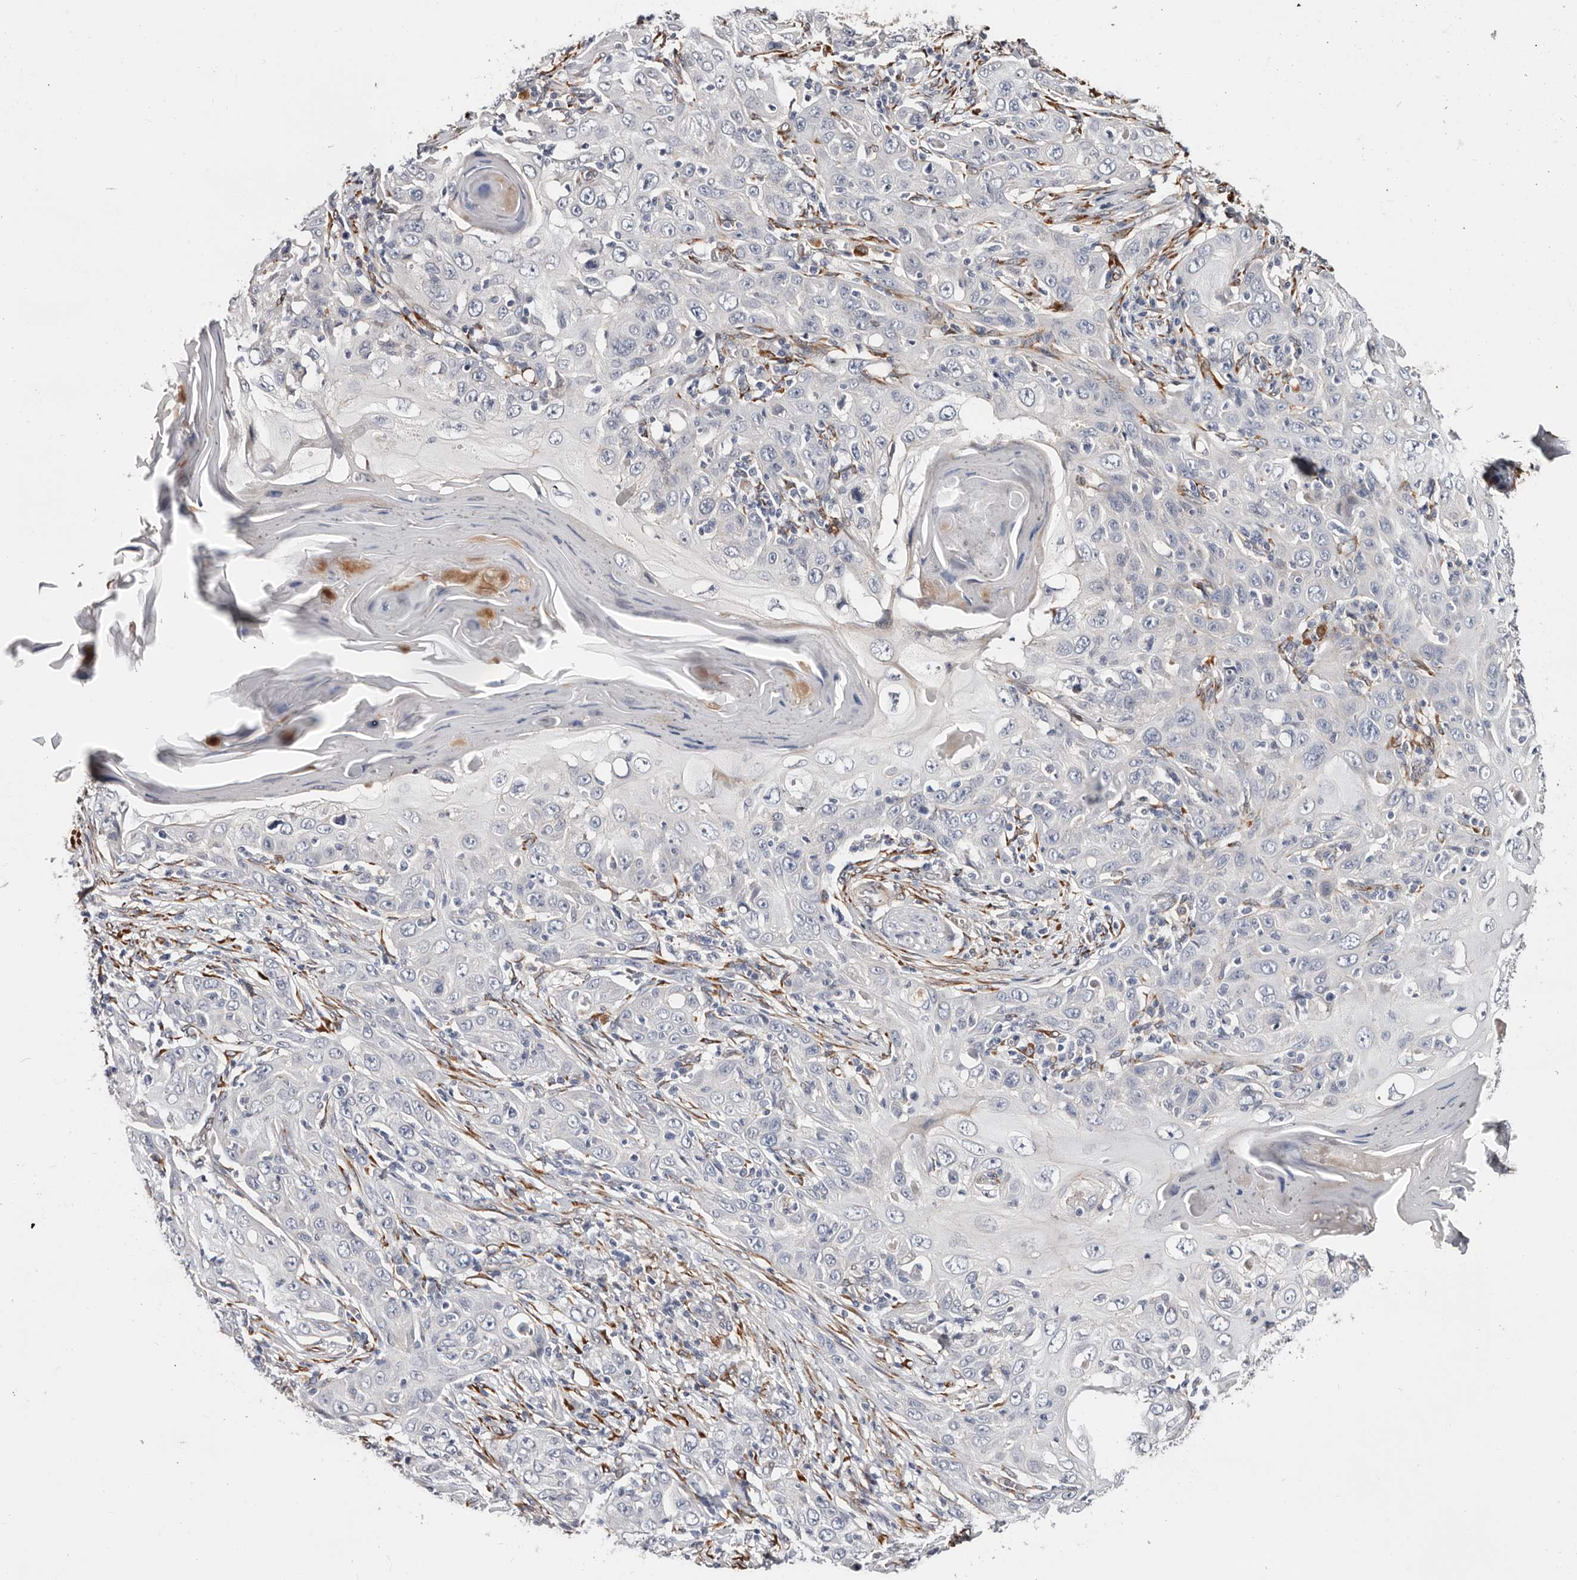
{"staining": {"intensity": "negative", "quantity": "none", "location": "none"}, "tissue": "skin cancer", "cell_type": "Tumor cells", "image_type": "cancer", "snomed": [{"axis": "morphology", "description": "Squamous cell carcinoma, NOS"}, {"axis": "topography", "description": "Skin"}], "caption": "Tumor cells show no significant protein positivity in skin cancer.", "gene": "USH1C", "patient": {"sex": "female", "age": 88}}